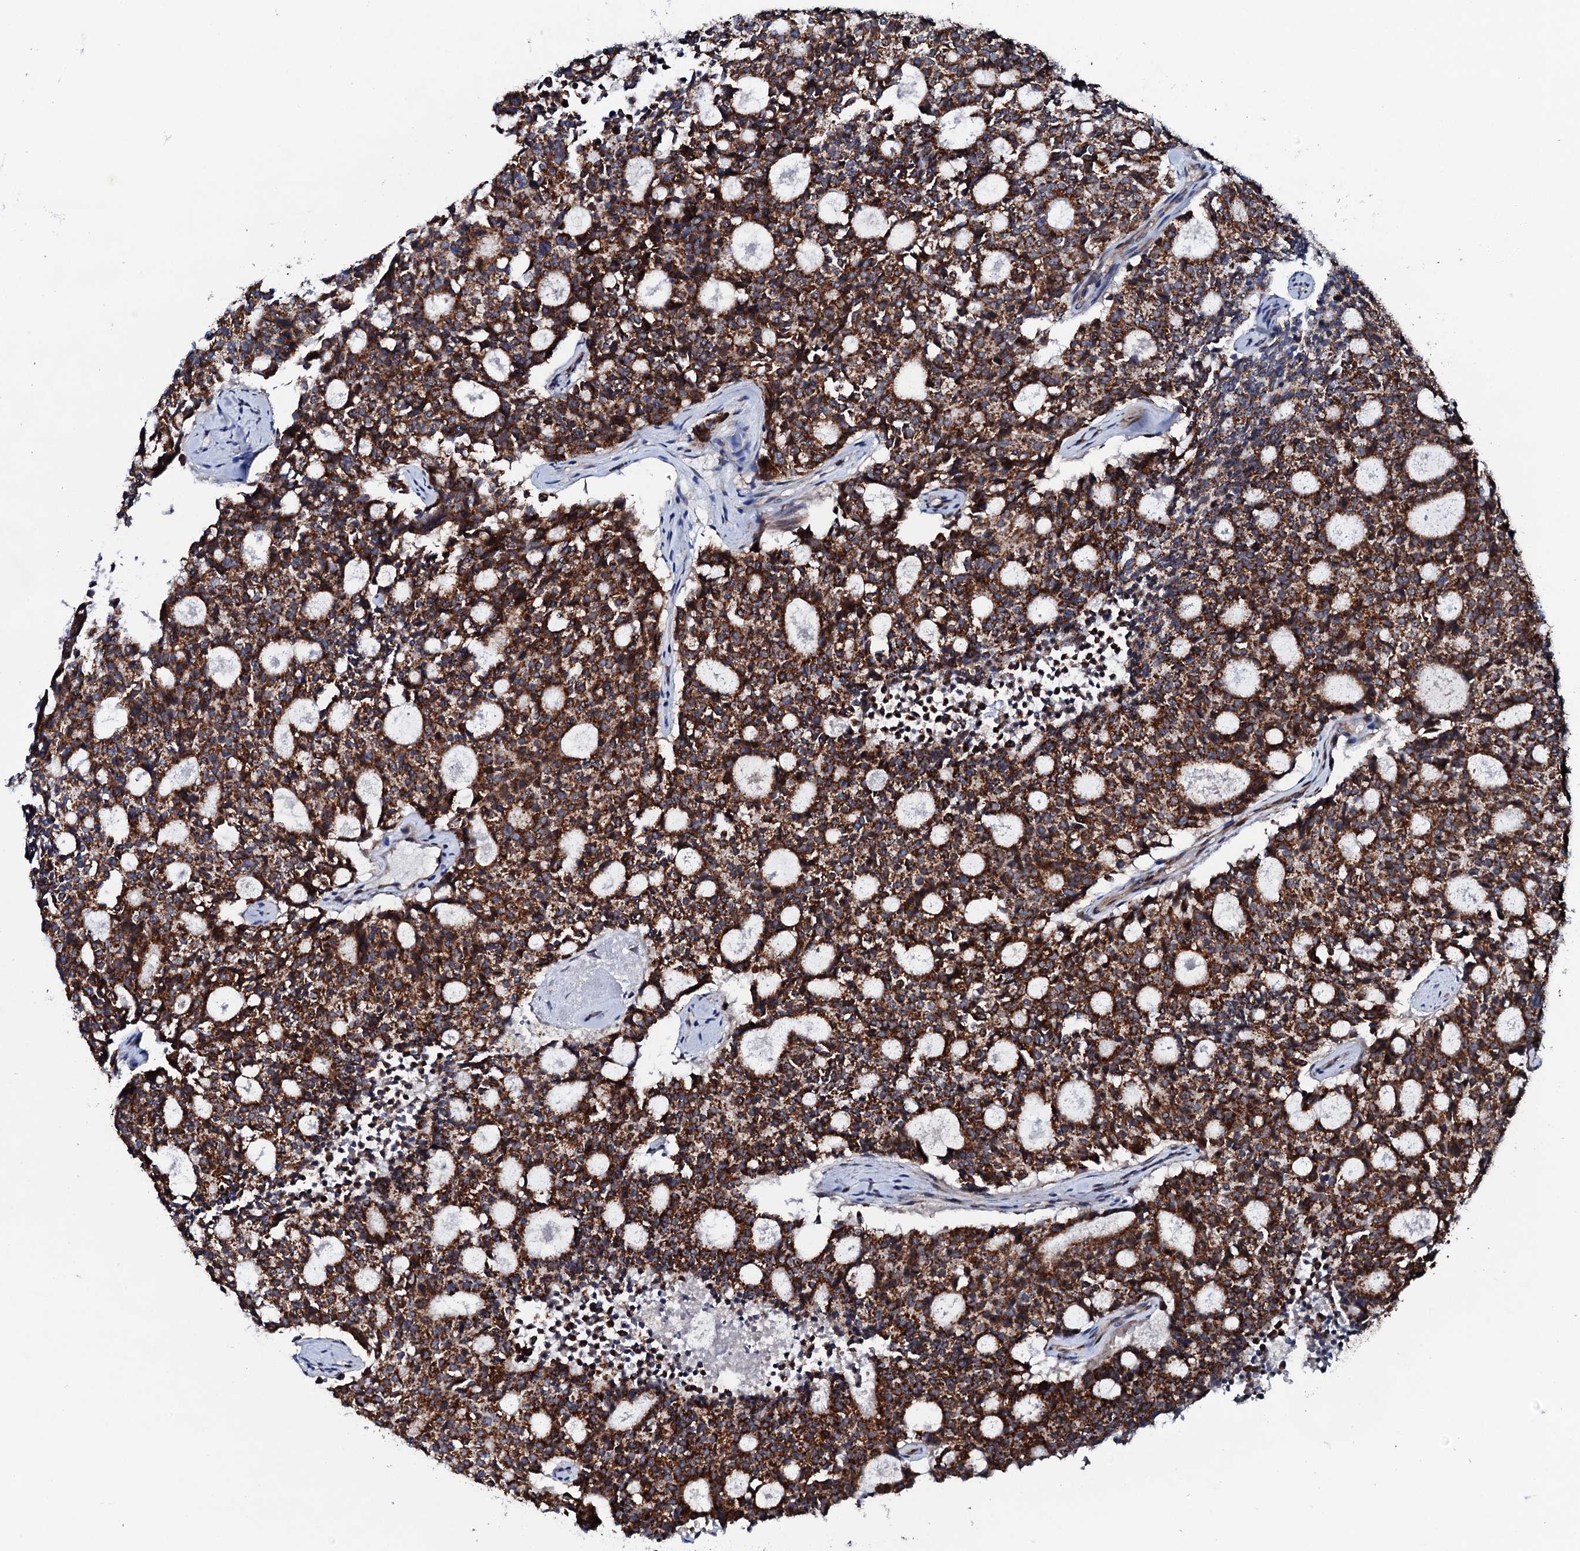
{"staining": {"intensity": "strong", "quantity": ">75%", "location": "cytoplasmic/membranous"}, "tissue": "carcinoid", "cell_type": "Tumor cells", "image_type": "cancer", "snomed": [{"axis": "morphology", "description": "Carcinoid, malignant, NOS"}, {"axis": "topography", "description": "Pancreas"}], "caption": "Malignant carcinoid tissue demonstrates strong cytoplasmic/membranous expression in approximately >75% of tumor cells, visualized by immunohistochemistry. (brown staining indicates protein expression, while blue staining denotes nuclei).", "gene": "MTIF3", "patient": {"sex": "female", "age": 54}}